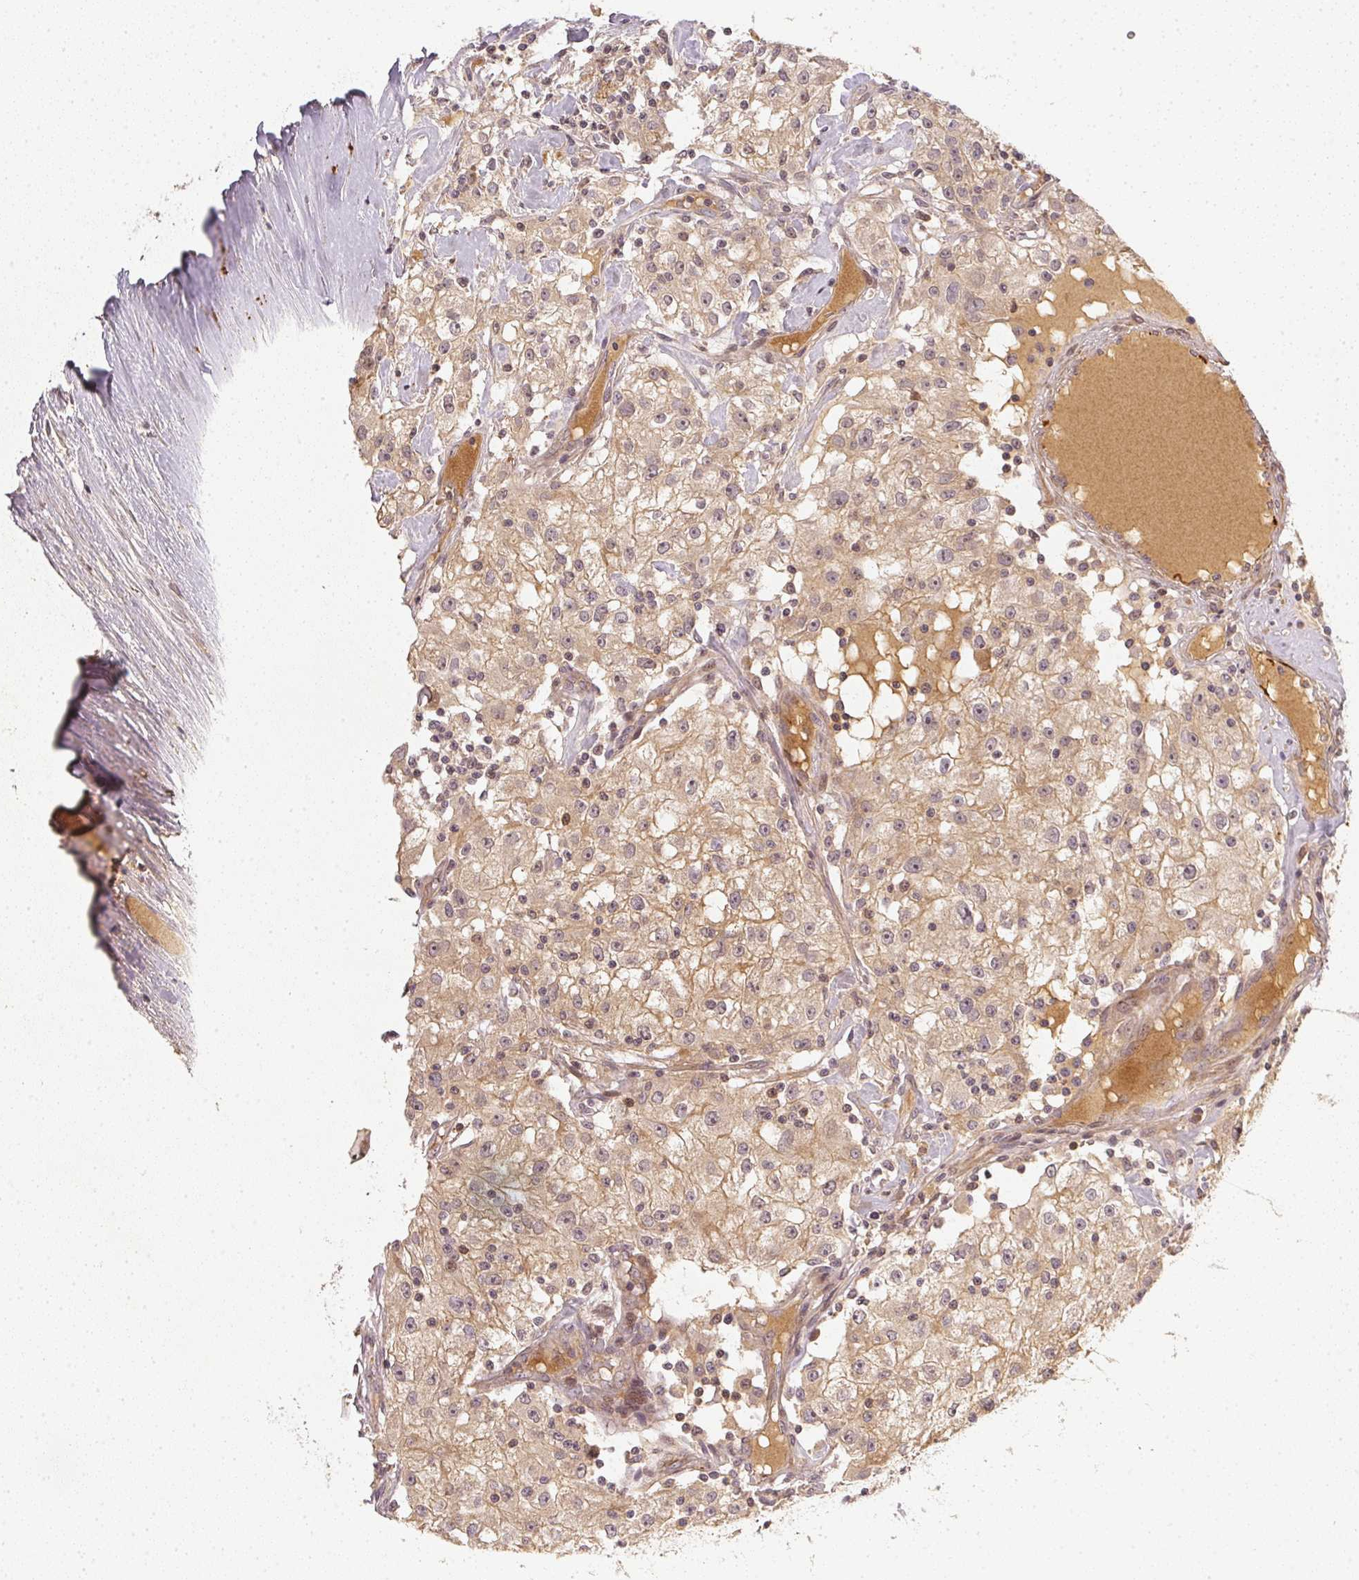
{"staining": {"intensity": "weak", "quantity": ">75%", "location": "cytoplasmic/membranous"}, "tissue": "renal cancer", "cell_type": "Tumor cells", "image_type": "cancer", "snomed": [{"axis": "morphology", "description": "Adenocarcinoma, NOS"}, {"axis": "topography", "description": "Kidney"}], "caption": "This histopathology image displays IHC staining of human renal cancer, with low weak cytoplasmic/membranous expression in about >75% of tumor cells.", "gene": "SERPINE1", "patient": {"sex": "female", "age": 67}}